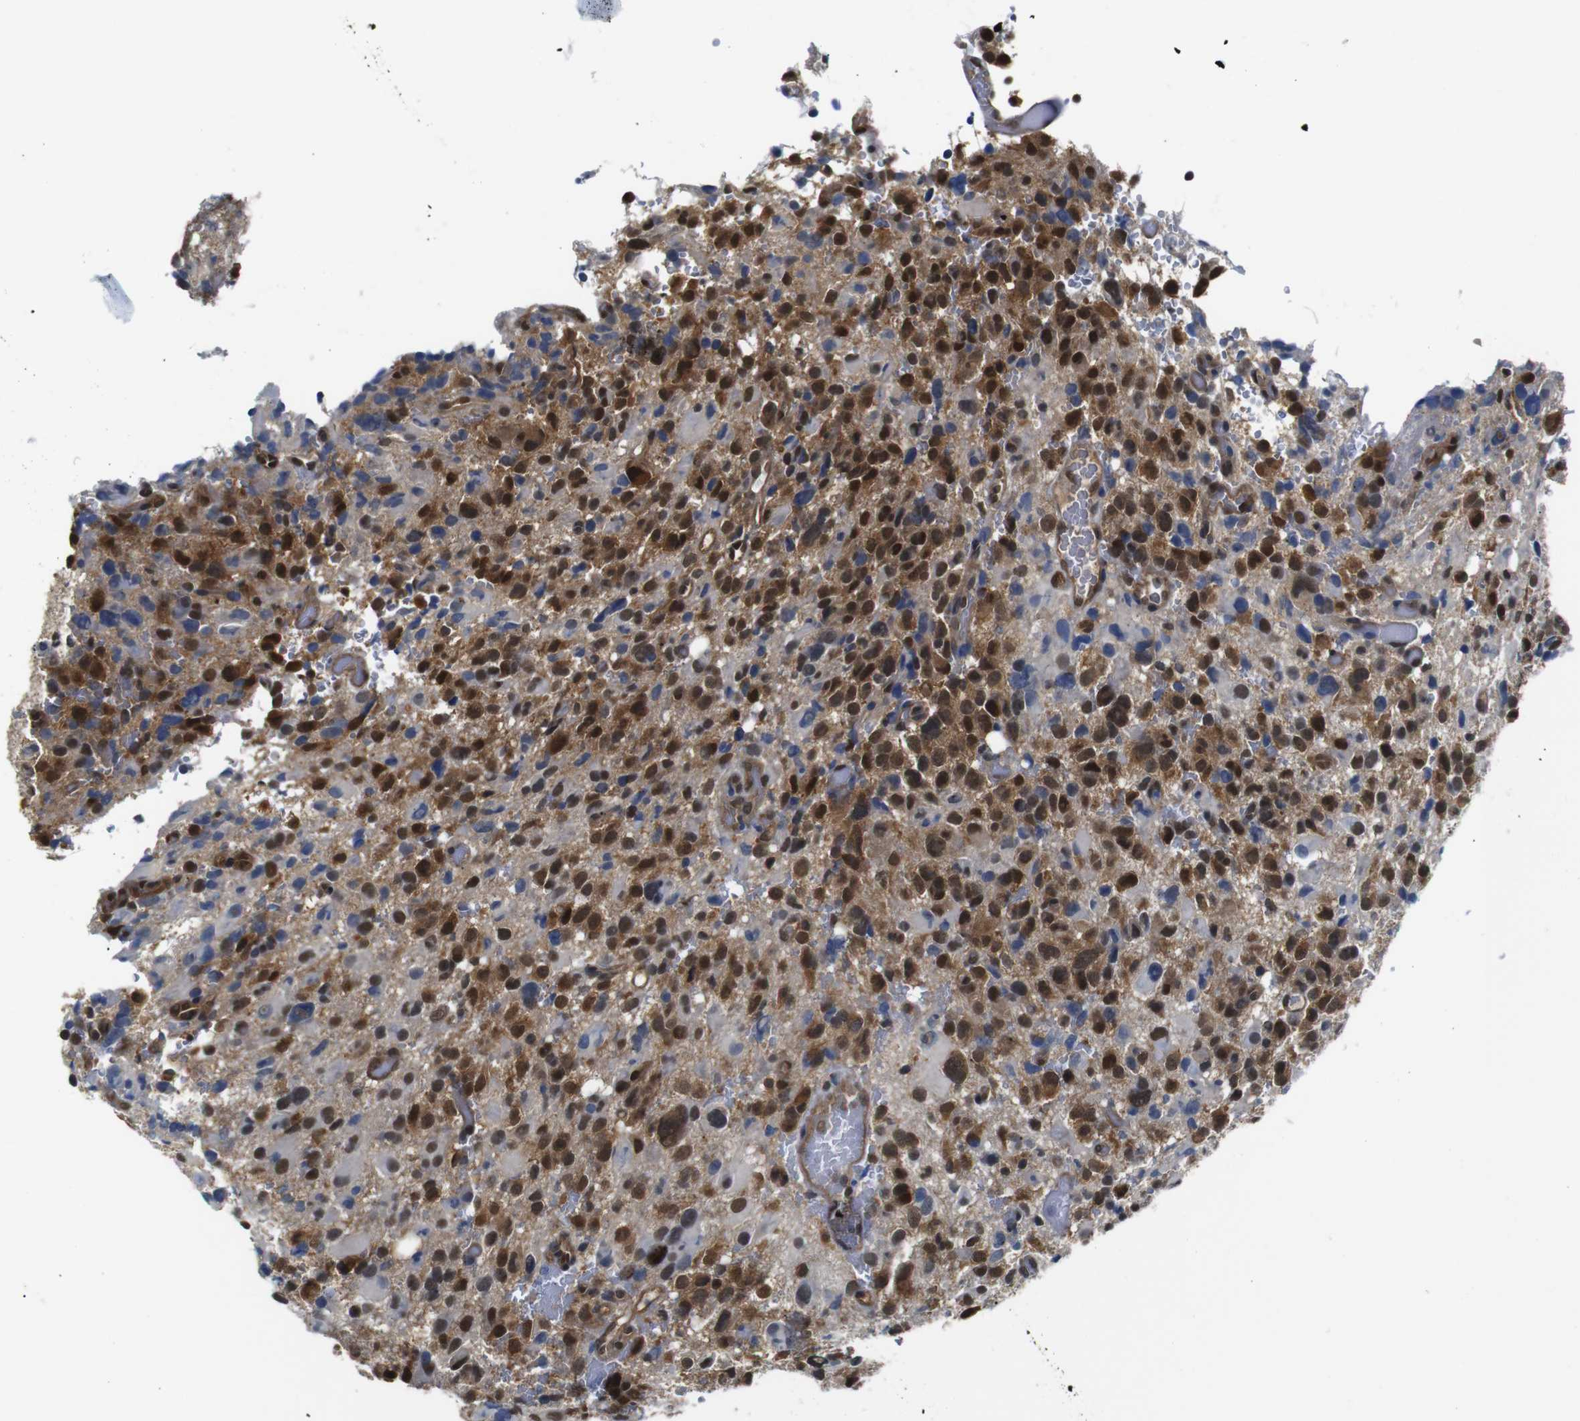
{"staining": {"intensity": "strong", "quantity": "25%-75%", "location": "cytoplasmic/membranous,nuclear"}, "tissue": "glioma", "cell_type": "Tumor cells", "image_type": "cancer", "snomed": [{"axis": "morphology", "description": "Glioma, malignant, High grade"}, {"axis": "topography", "description": "Brain"}], "caption": "Malignant high-grade glioma stained with IHC exhibits strong cytoplasmic/membranous and nuclear positivity in about 25%-75% of tumor cells. (DAB (3,3'-diaminobenzidine) IHC with brightfield microscopy, high magnification).", "gene": "UBXN1", "patient": {"sex": "male", "age": 48}}